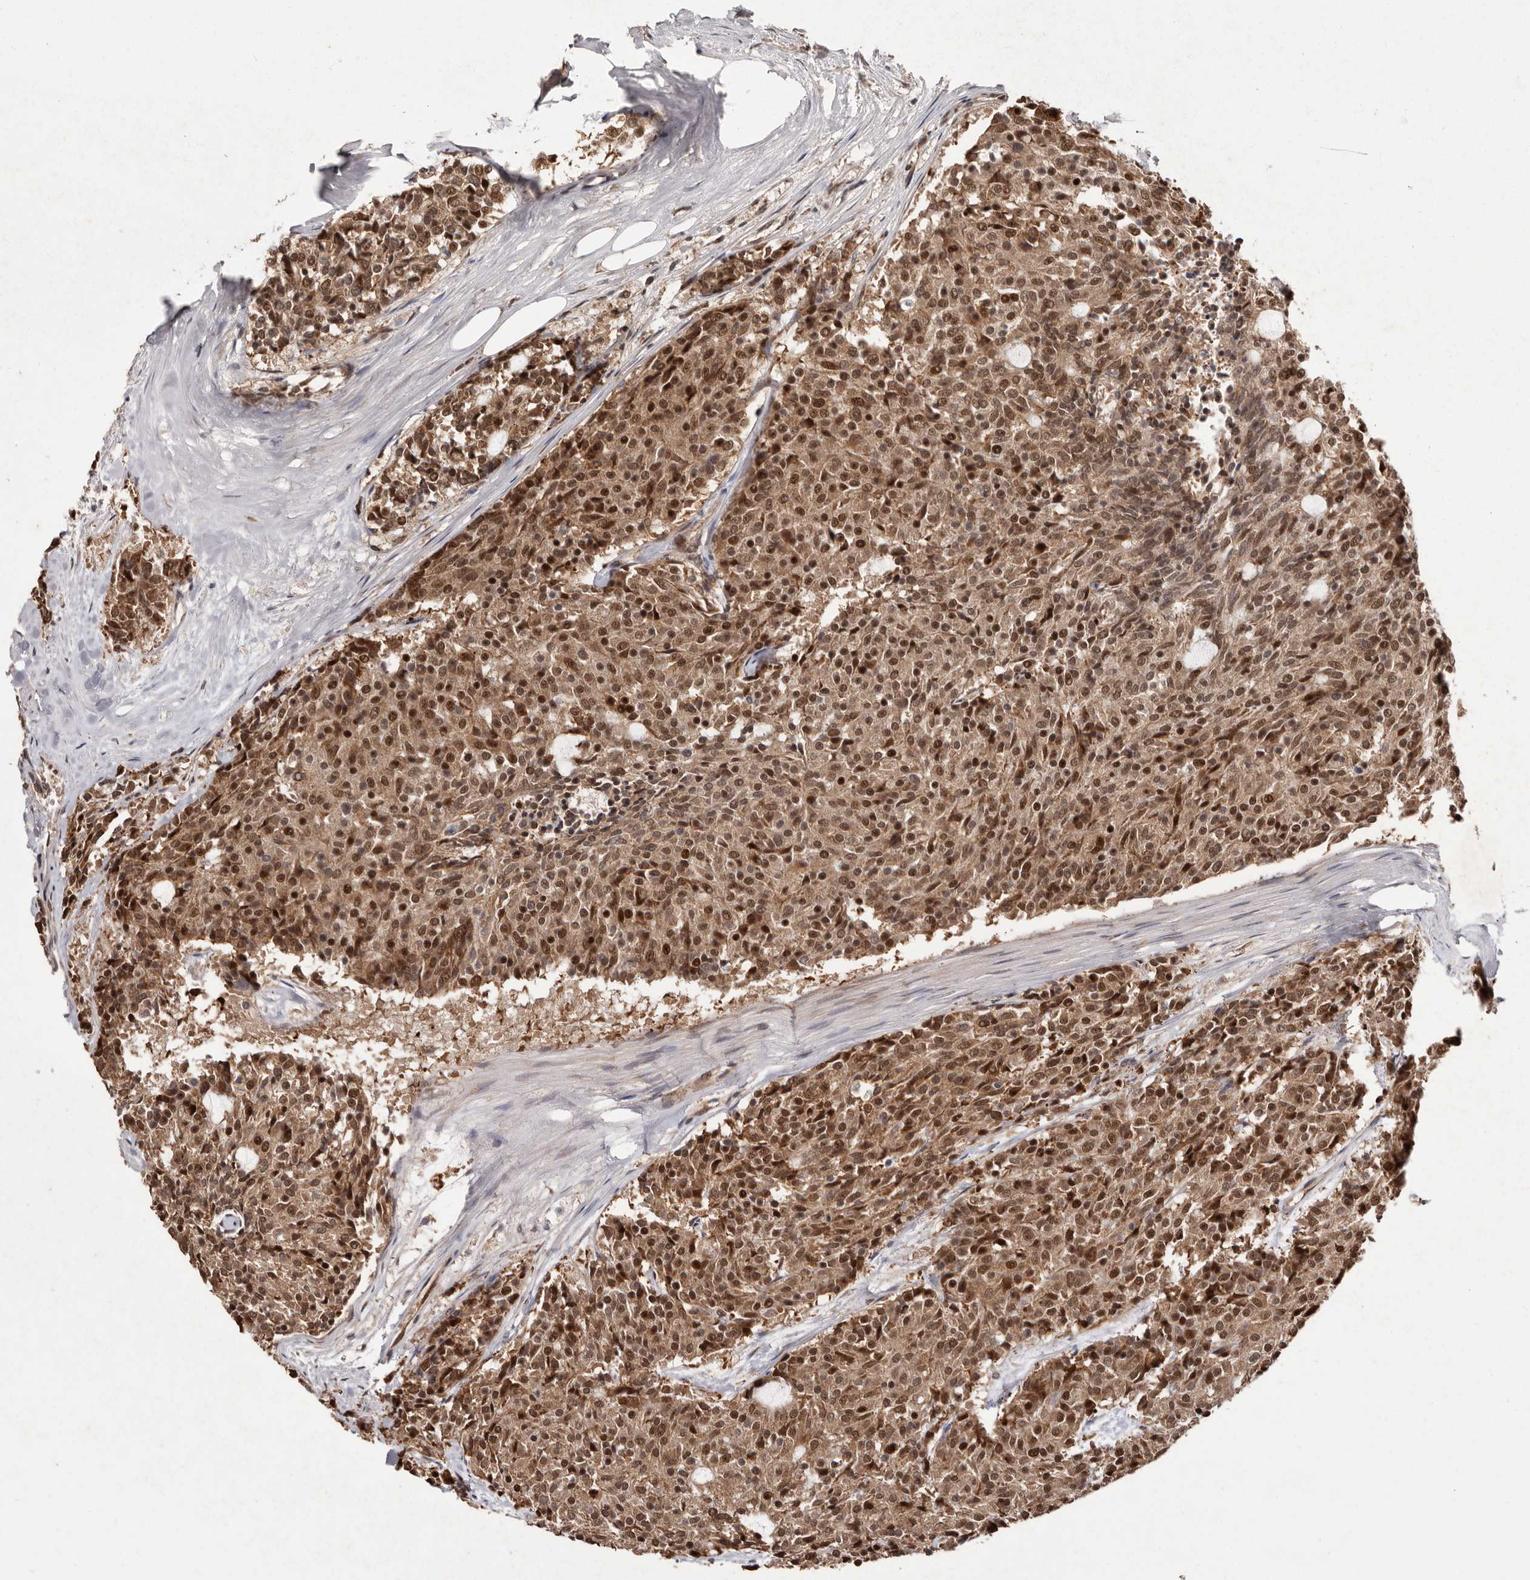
{"staining": {"intensity": "moderate", "quantity": ">75%", "location": "cytoplasmic/membranous,nuclear"}, "tissue": "carcinoid", "cell_type": "Tumor cells", "image_type": "cancer", "snomed": [{"axis": "morphology", "description": "Carcinoid, malignant, NOS"}, {"axis": "topography", "description": "Pancreas"}], "caption": "Carcinoid was stained to show a protein in brown. There is medium levels of moderate cytoplasmic/membranous and nuclear expression in approximately >75% of tumor cells.", "gene": "LRGUK", "patient": {"sex": "female", "age": 54}}